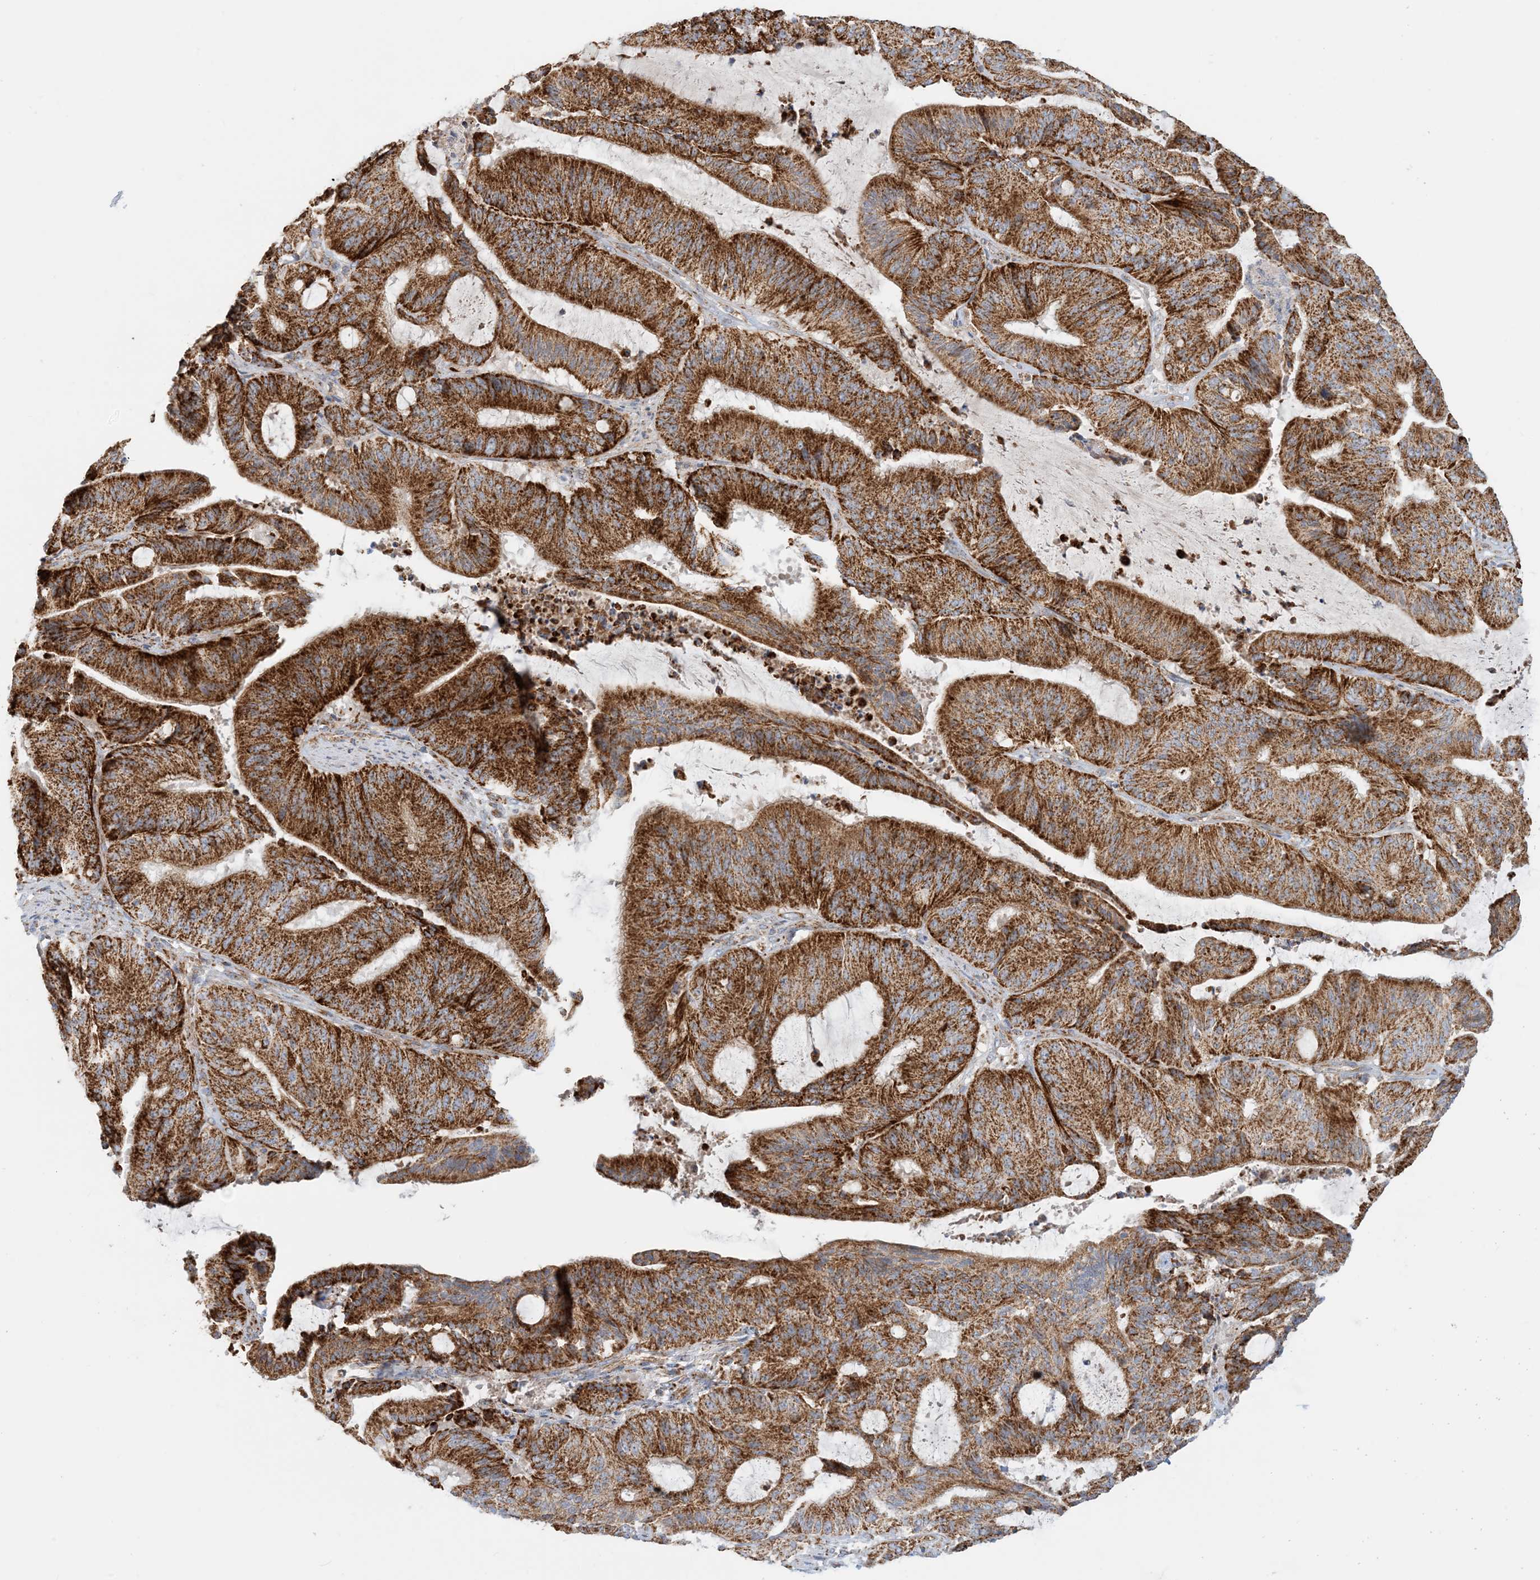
{"staining": {"intensity": "strong", "quantity": ">75%", "location": "cytoplasmic/membranous"}, "tissue": "liver cancer", "cell_type": "Tumor cells", "image_type": "cancer", "snomed": [{"axis": "morphology", "description": "Normal tissue, NOS"}, {"axis": "morphology", "description": "Cholangiocarcinoma"}, {"axis": "topography", "description": "Liver"}, {"axis": "topography", "description": "Peripheral nerve tissue"}], "caption": "This micrograph reveals liver cancer (cholangiocarcinoma) stained with IHC to label a protein in brown. The cytoplasmic/membranous of tumor cells show strong positivity for the protein. Nuclei are counter-stained blue.", "gene": "COA3", "patient": {"sex": "female", "age": 73}}